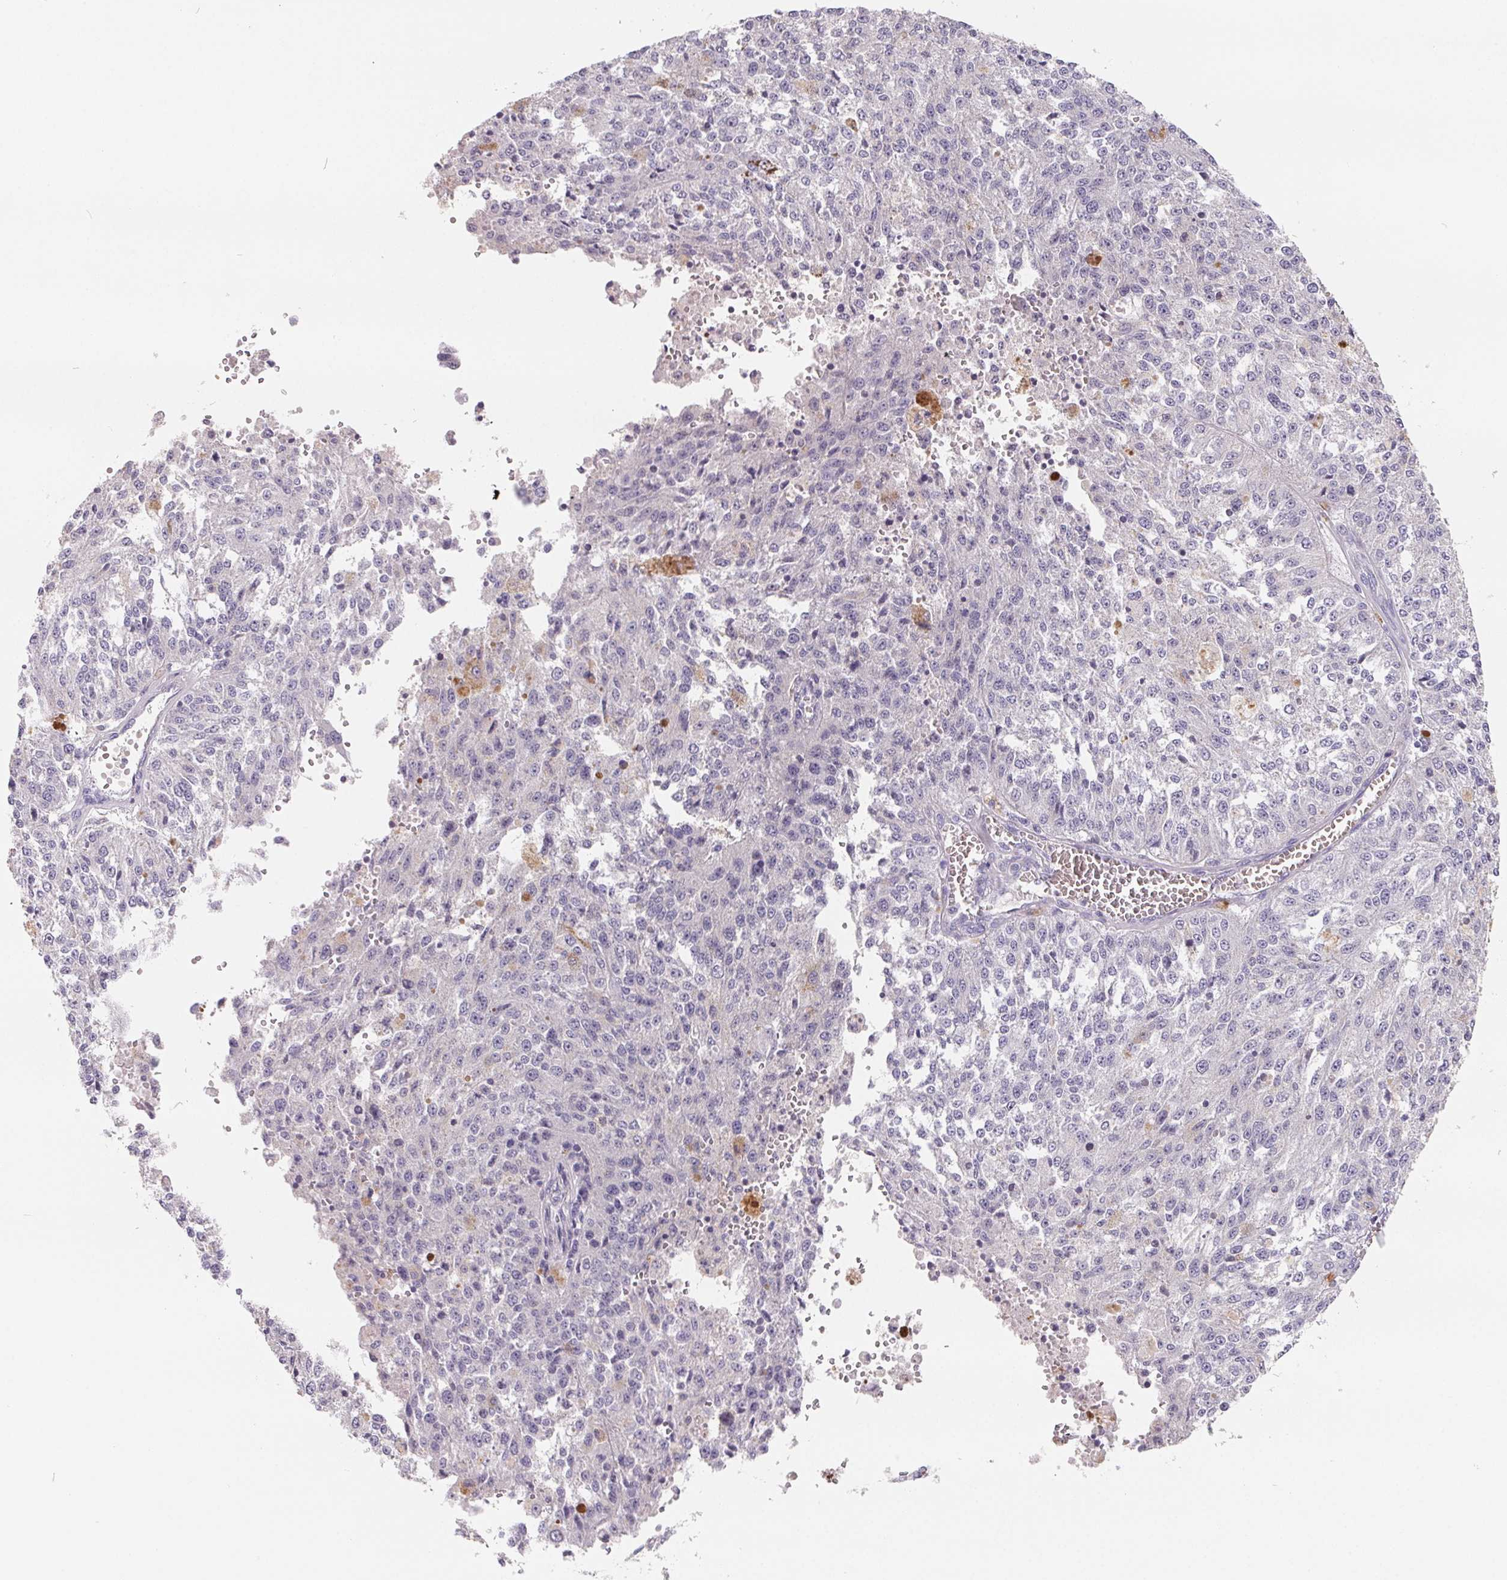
{"staining": {"intensity": "negative", "quantity": "none", "location": "none"}, "tissue": "melanoma", "cell_type": "Tumor cells", "image_type": "cancer", "snomed": [{"axis": "morphology", "description": "Malignant melanoma, Metastatic site"}, {"axis": "topography", "description": "Lymph node"}], "caption": "Immunohistochemistry image of human melanoma stained for a protein (brown), which shows no positivity in tumor cells.", "gene": "FDX1", "patient": {"sex": "female", "age": 64}}